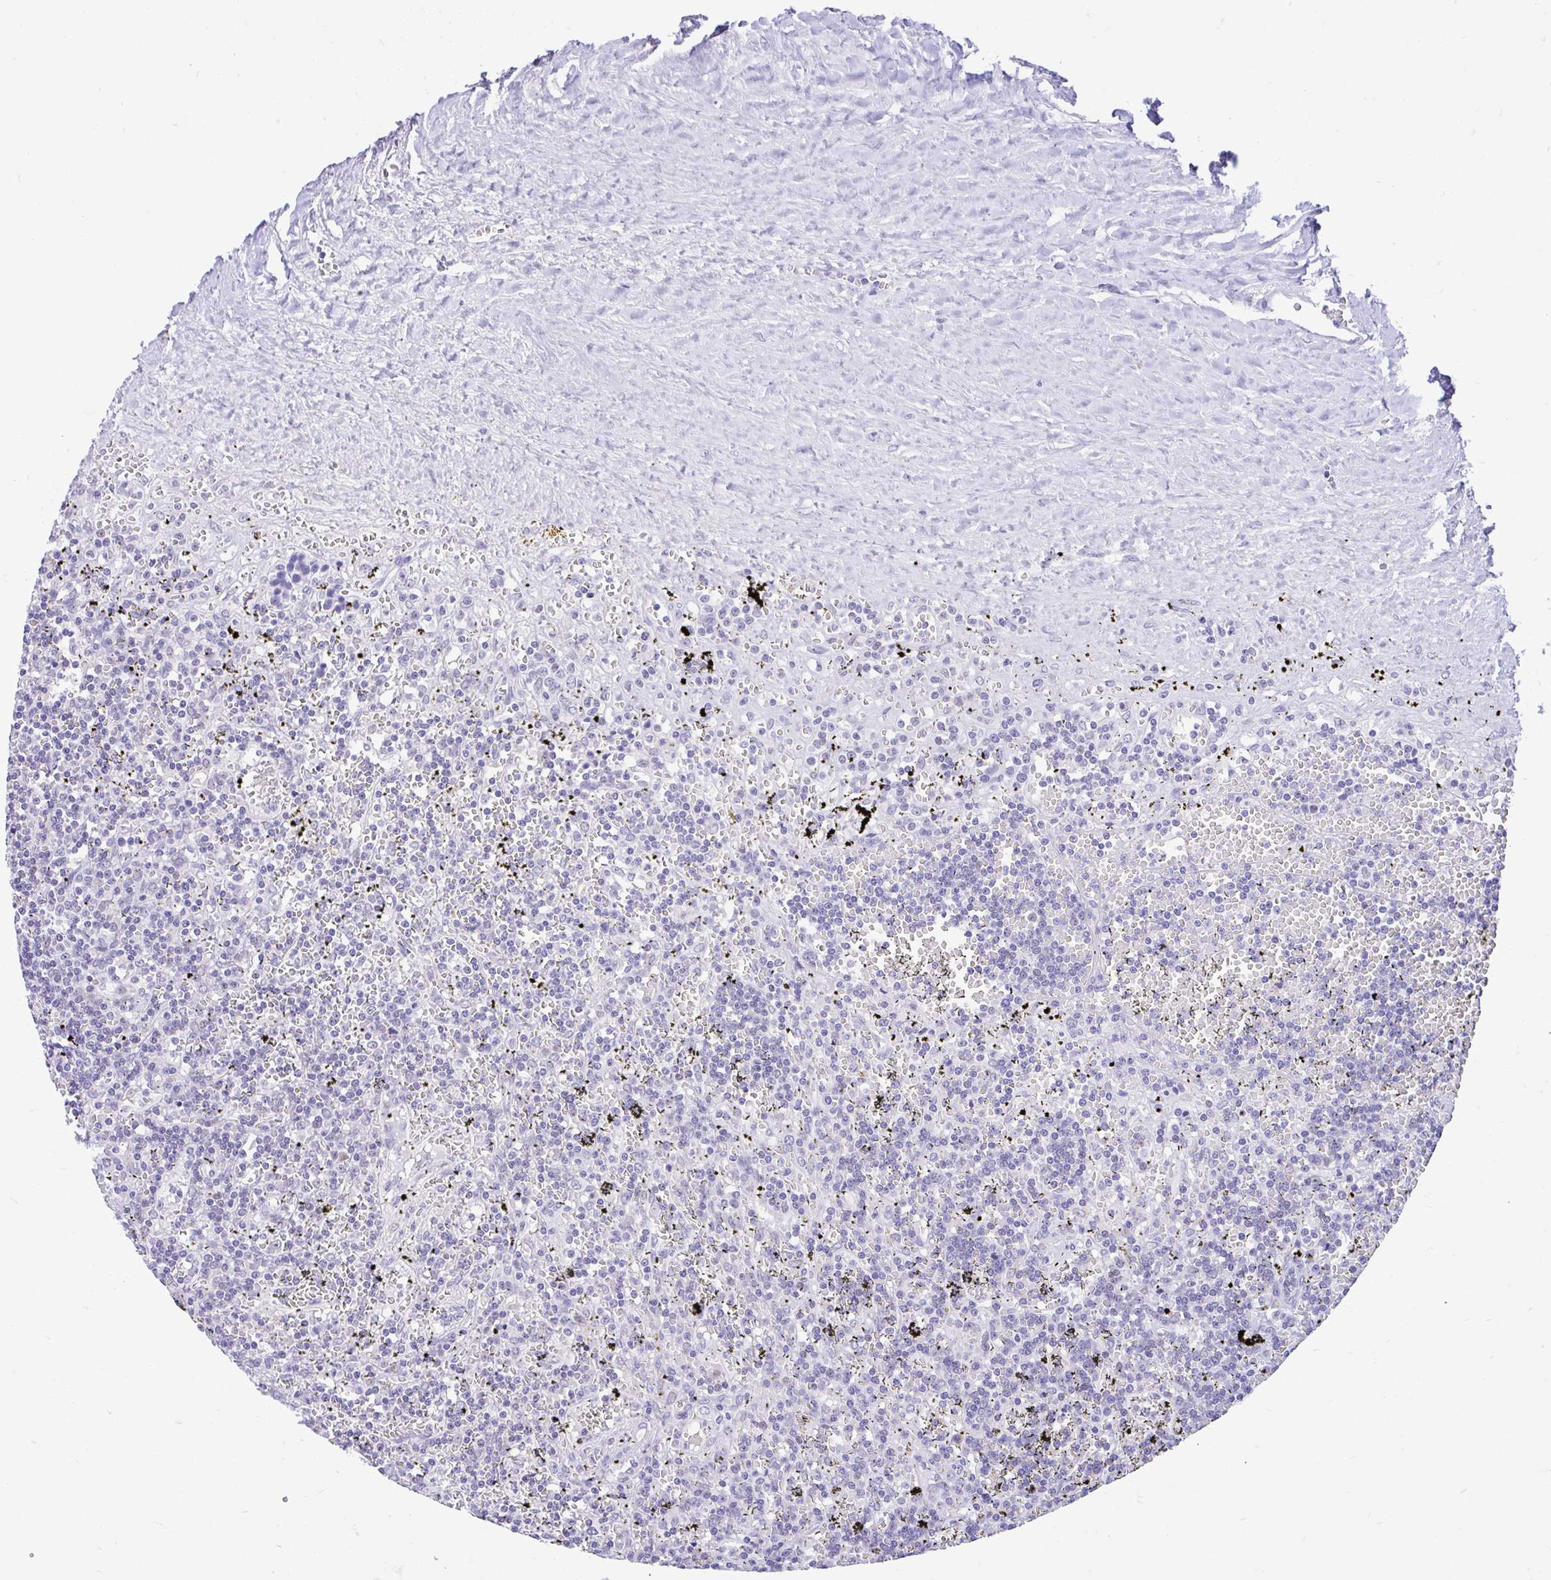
{"staining": {"intensity": "negative", "quantity": "none", "location": "none"}, "tissue": "lymphoma", "cell_type": "Tumor cells", "image_type": "cancer", "snomed": [{"axis": "morphology", "description": "Malignant lymphoma, non-Hodgkin's type, Low grade"}, {"axis": "topography", "description": "Spleen"}], "caption": "Human lymphoma stained for a protein using IHC shows no expression in tumor cells.", "gene": "GLB1L2", "patient": {"sex": "male", "age": 60}}